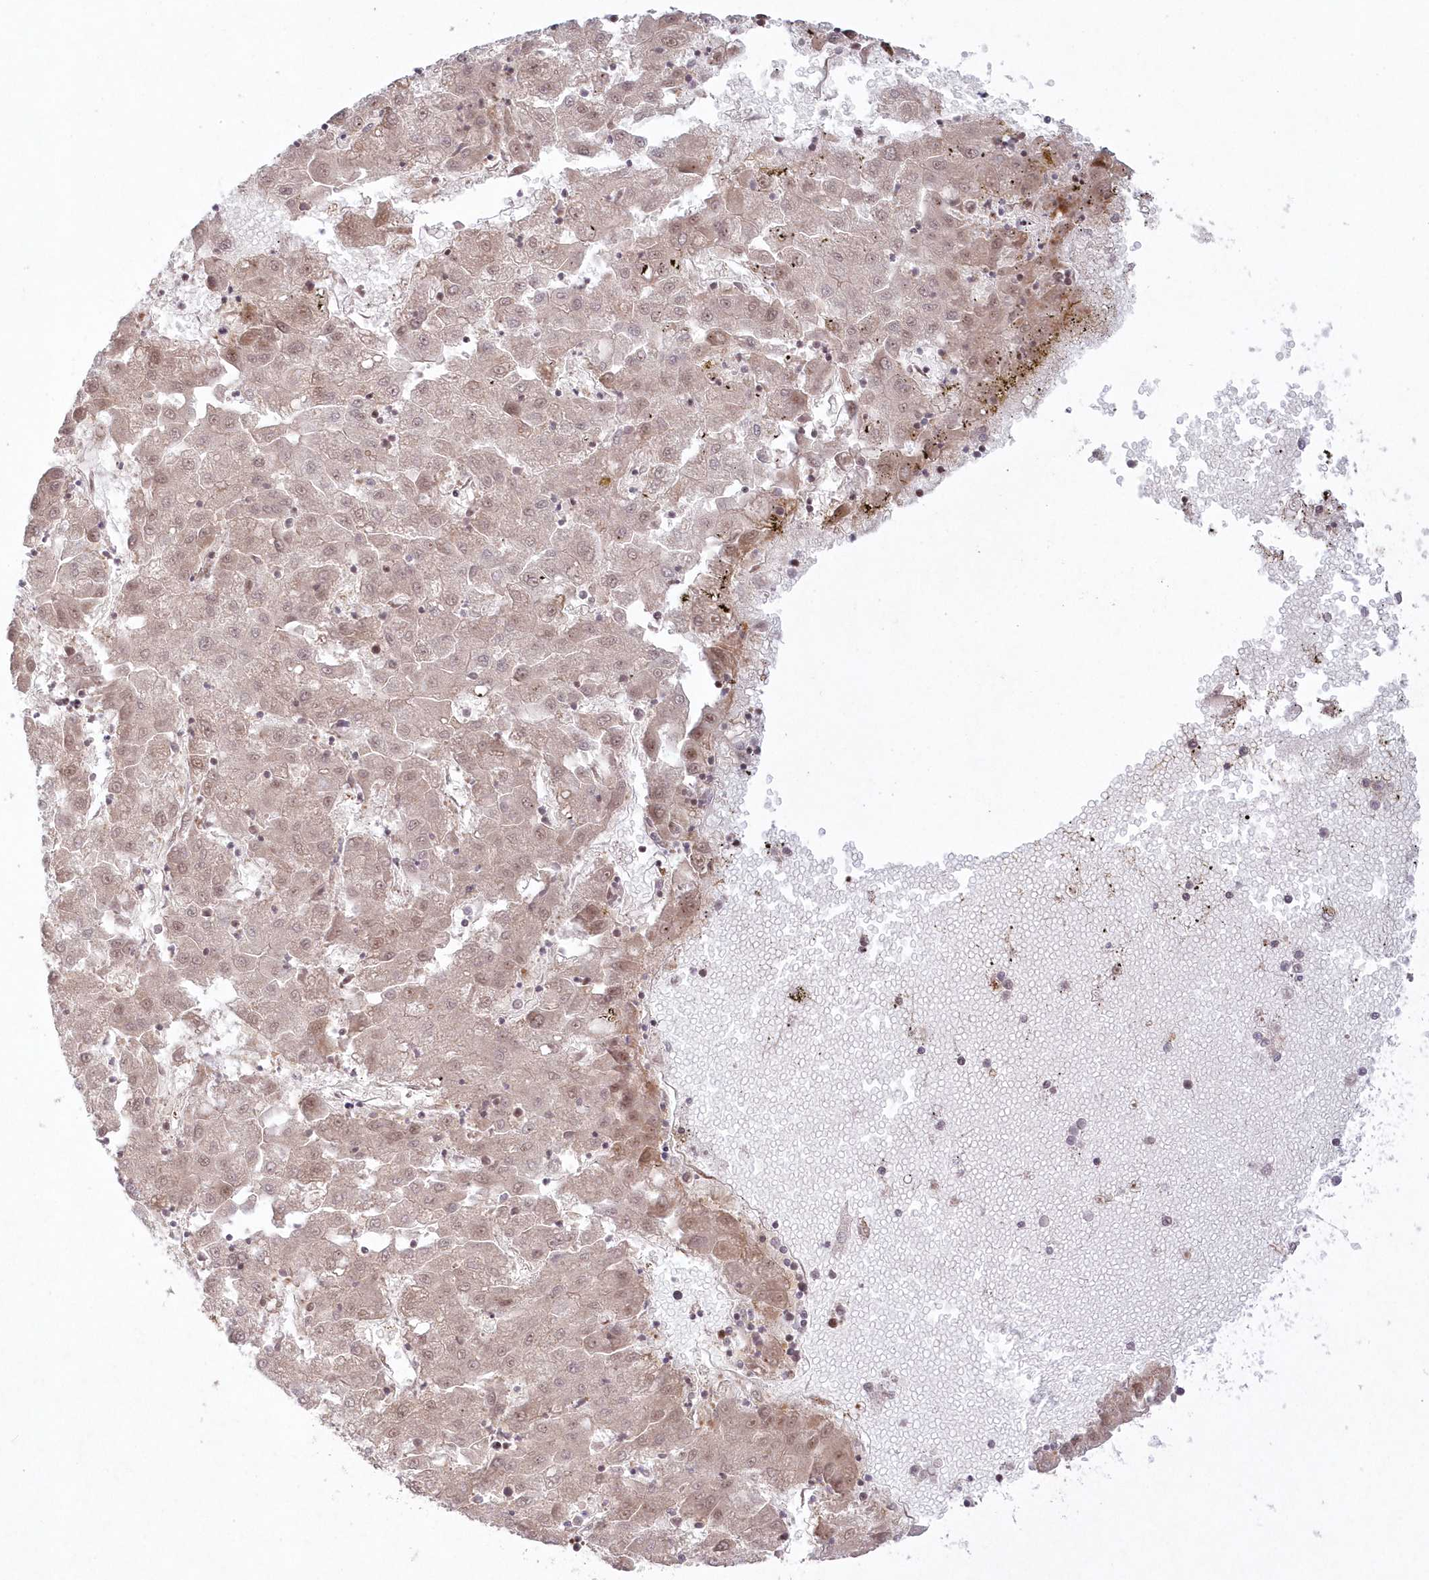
{"staining": {"intensity": "weak", "quantity": "25%-75%", "location": "nuclear"}, "tissue": "liver cancer", "cell_type": "Tumor cells", "image_type": "cancer", "snomed": [{"axis": "morphology", "description": "Carcinoma, Hepatocellular, NOS"}, {"axis": "topography", "description": "Liver"}], "caption": "Immunohistochemical staining of human liver cancer reveals weak nuclear protein expression in about 25%-75% of tumor cells.", "gene": "TOGARAM2", "patient": {"sex": "male", "age": 72}}